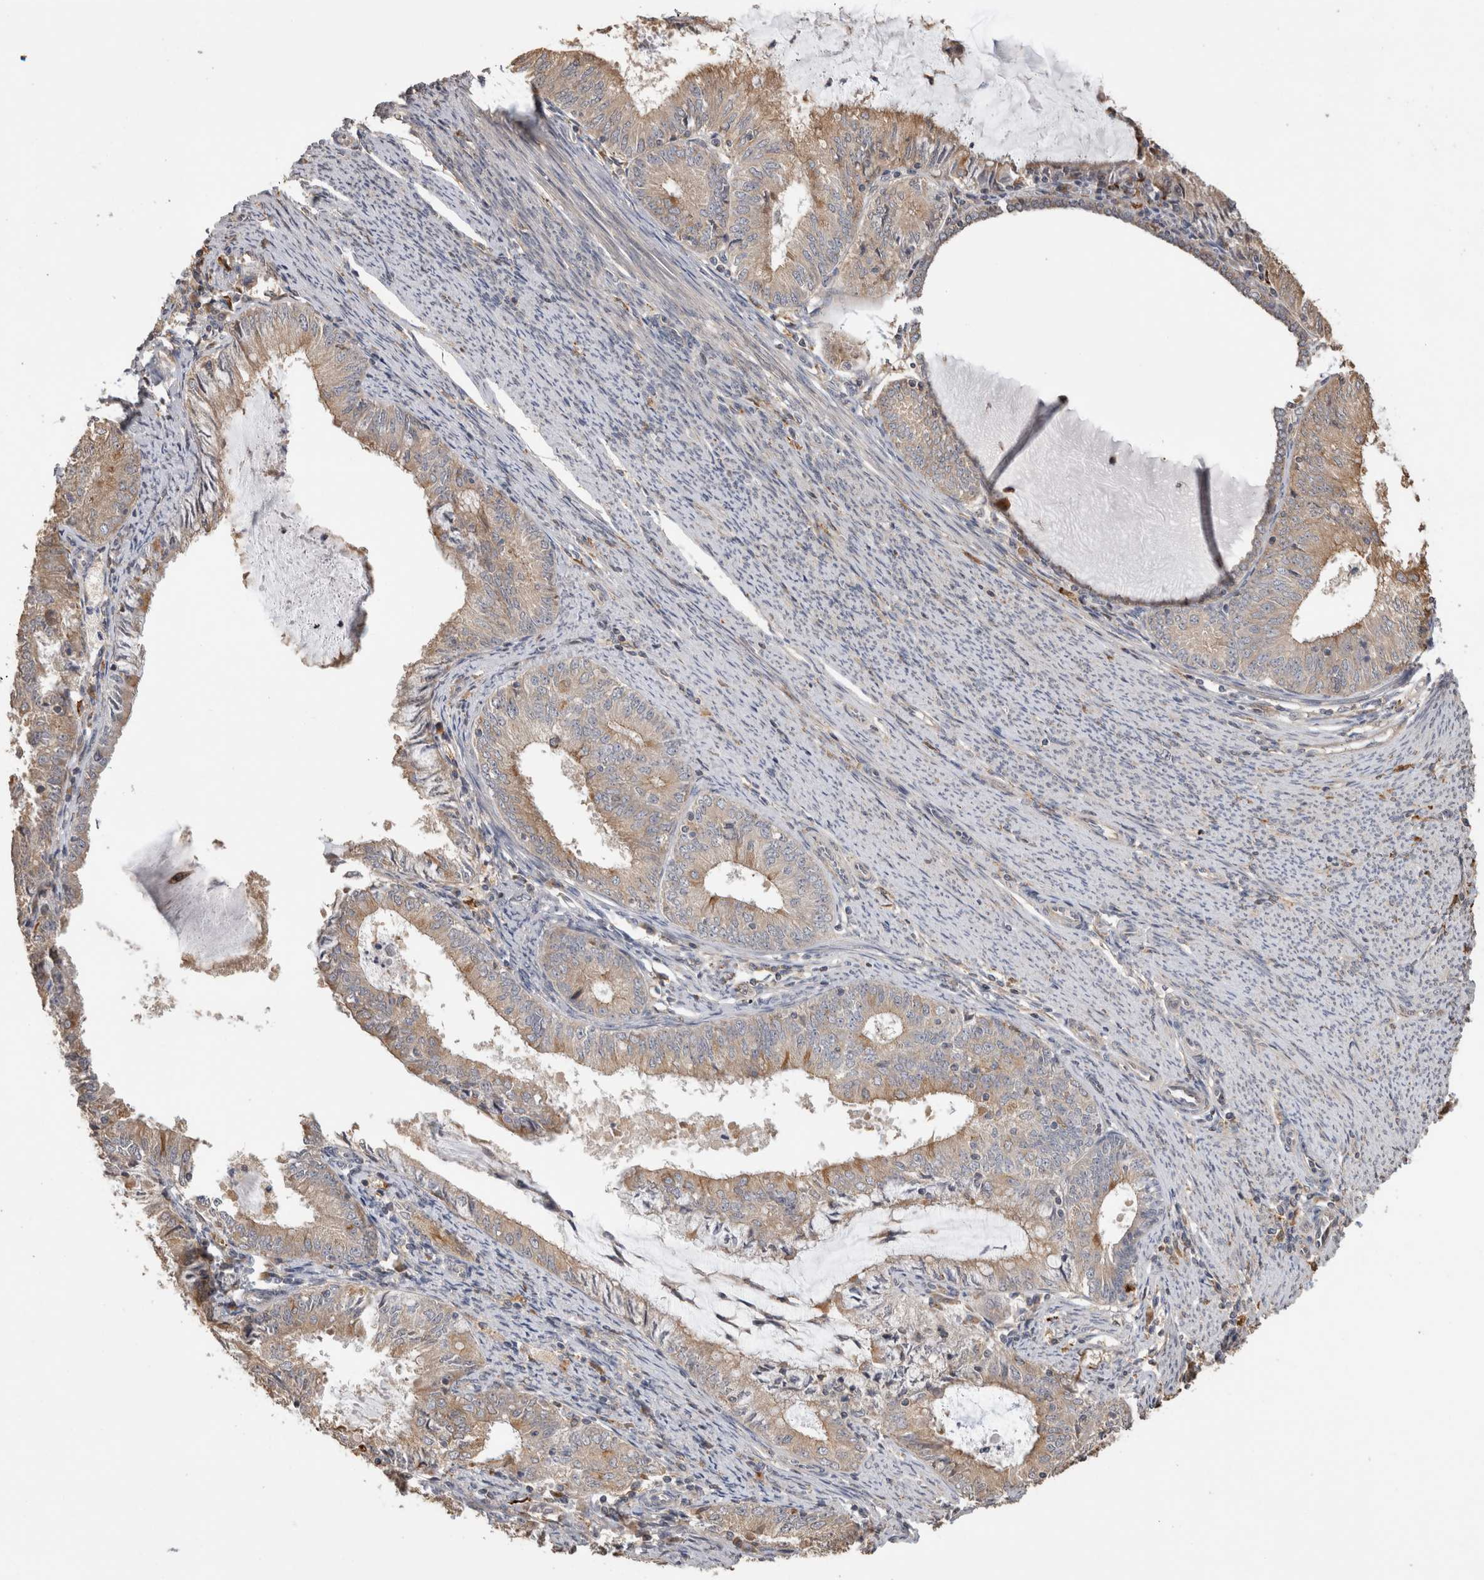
{"staining": {"intensity": "moderate", "quantity": "<25%", "location": "cytoplasmic/membranous"}, "tissue": "endometrial cancer", "cell_type": "Tumor cells", "image_type": "cancer", "snomed": [{"axis": "morphology", "description": "Adenocarcinoma, NOS"}, {"axis": "topography", "description": "Endometrium"}], "caption": "Immunohistochemistry photomicrograph of neoplastic tissue: endometrial adenocarcinoma stained using immunohistochemistry exhibits low levels of moderate protein expression localized specifically in the cytoplasmic/membranous of tumor cells, appearing as a cytoplasmic/membranous brown color.", "gene": "CLIP1", "patient": {"sex": "female", "age": 57}}